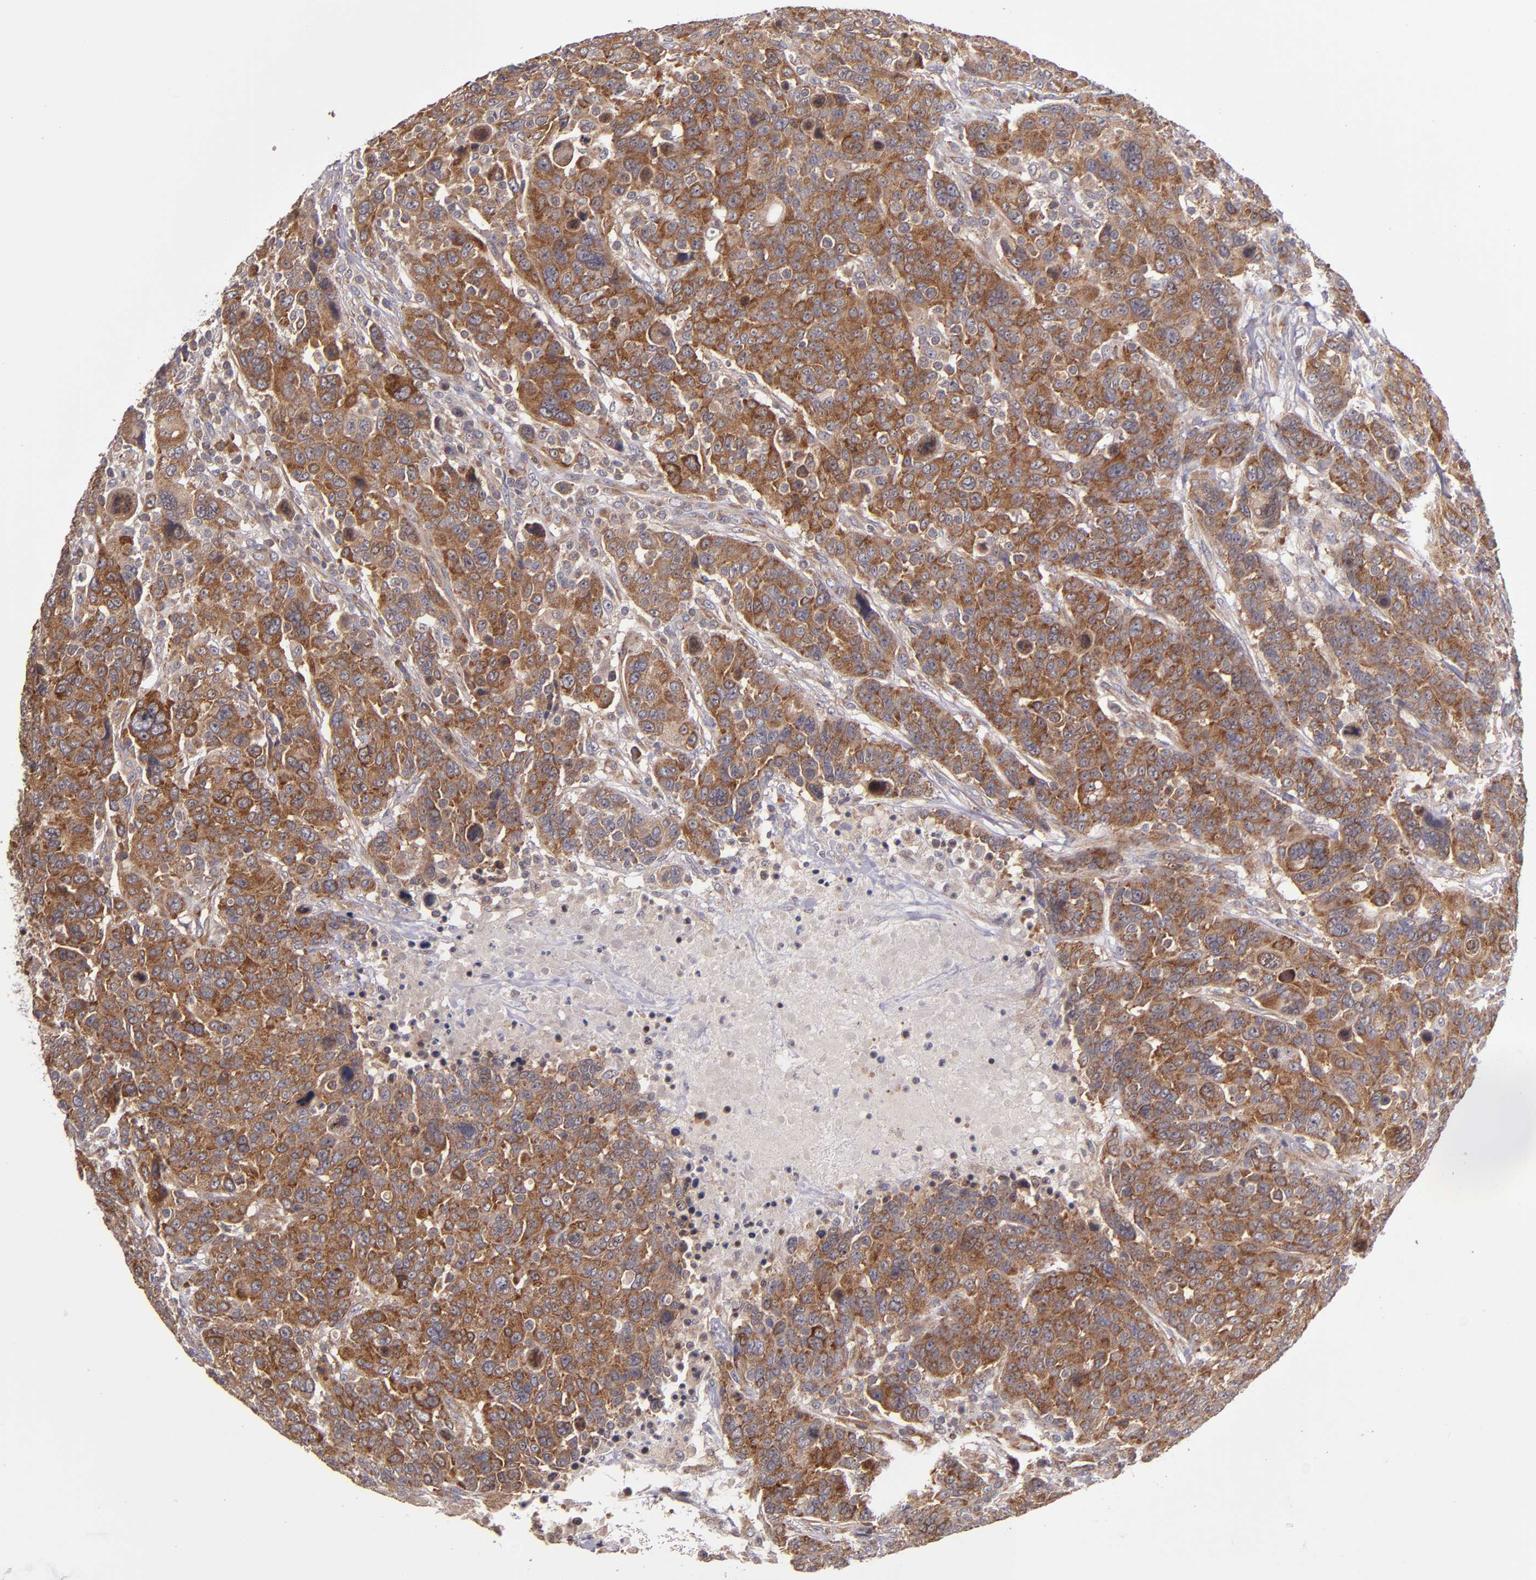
{"staining": {"intensity": "moderate", "quantity": ">75%", "location": "cytoplasmic/membranous"}, "tissue": "breast cancer", "cell_type": "Tumor cells", "image_type": "cancer", "snomed": [{"axis": "morphology", "description": "Duct carcinoma"}, {"axis": "topography", "description": "Breast"}], "caption": "Breast cancer (invasive ductal carcinoma) stained with a protein marker exhibits moderate staining in tumor cells.", "gene": "EIF4ENIF1", "patient": {"sex": "female", "age": 37}}